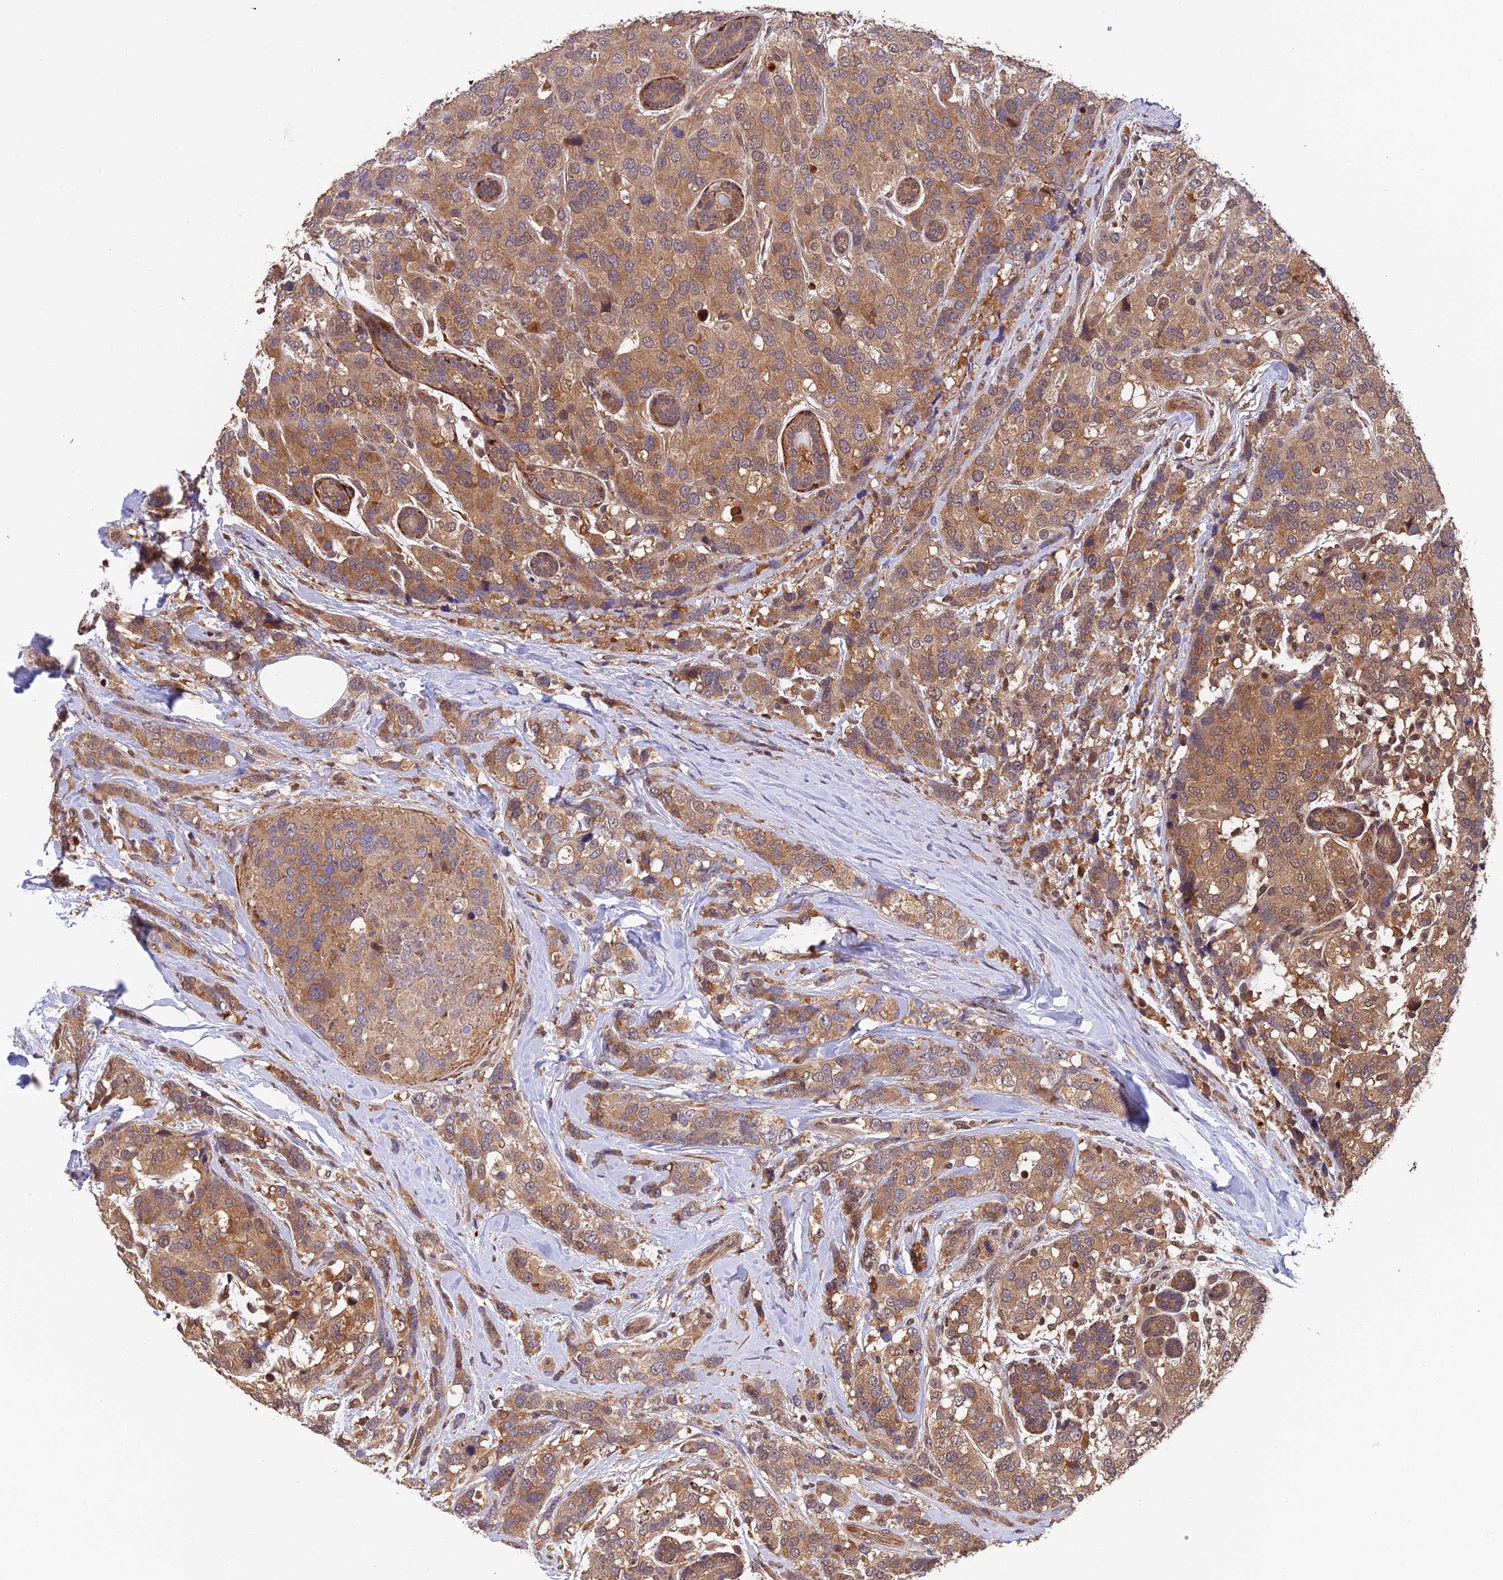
{"staining": {"intensity": "moderate", "quantity": ">75%", "location": "cytoplasmic/membranous"}, "tissue": "breast cancer", "cell_type": "Tumor cells", "image_type": "cancer", "snomed": [{"axis": "morphology", "description": "Lobular carcinoma"}, {"axis": "topography", "description": "Breast"}], "caption": "Breast cancer (lobular carcinoma) stained for a protein exhibits moderate cytoplasmic/membranous positivity in tumor cells.", "gene": "PSMB3", "patient": {"sex": "female", "age": 59}}